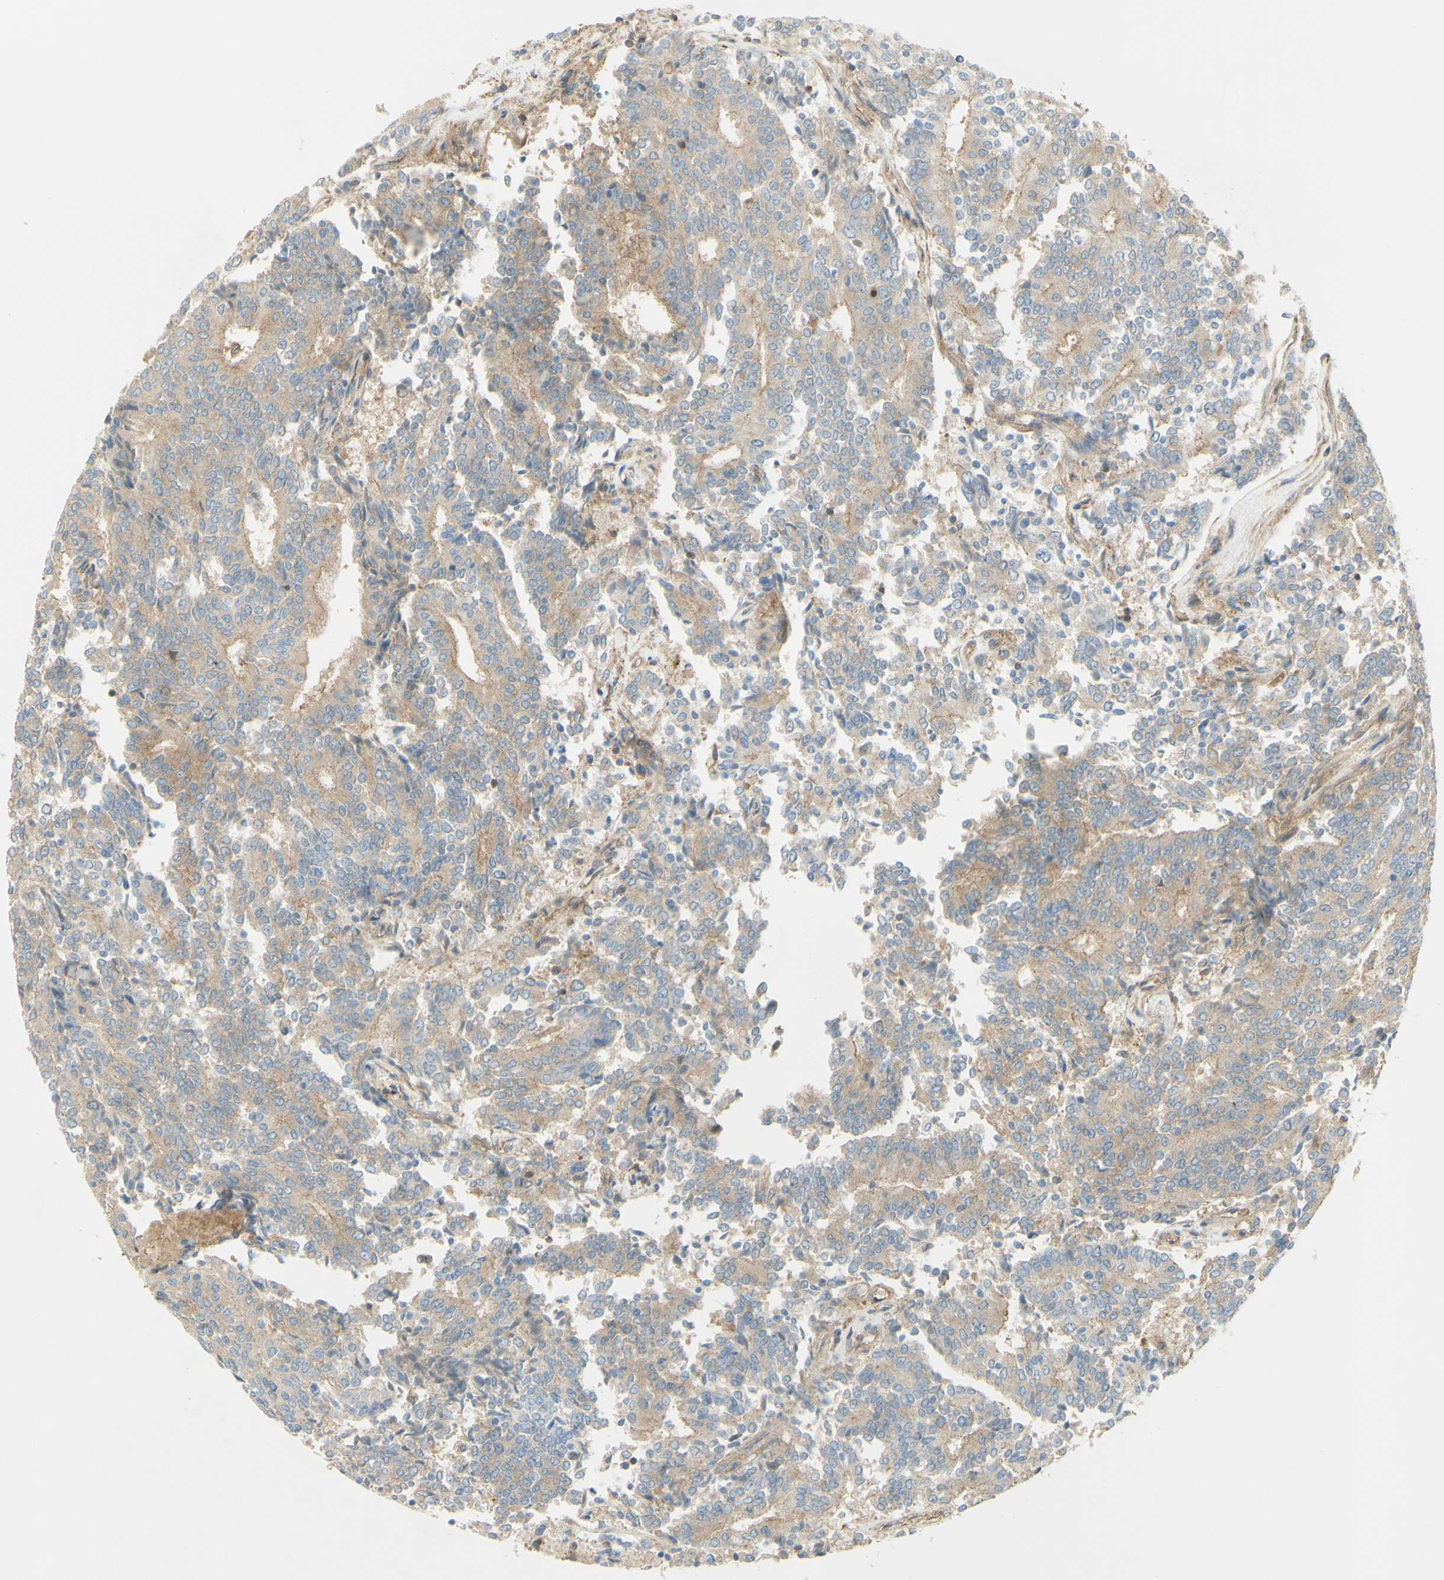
{"staining": {"intensity": "moderate", "quantity": ">75%", "location": "cytoplasmic/membranous"}, "tissue": "prostate cancer", "cell_type": "Tumor cells", "image_type": "cancer", "snomed": [{"axis": "morphology", "description": "Normal tissue, NOS"}, {"axis": "morphology", "description": "Adenocarcinoma, High grade"}, {"axis": "topography", "description": "Prostate"}, {"axis": "topography", "description": "Seminal veicle"}], "caption": "This is a micrograph of immunohistochemistry staining of prostate cancer (adenocarcinoma (high-grade)), which shows moderate expression in the cytoplasmic/membranous of tumor cells.", "gene": "IKBKG", "patient": {"sex": "male", "age": 55}}